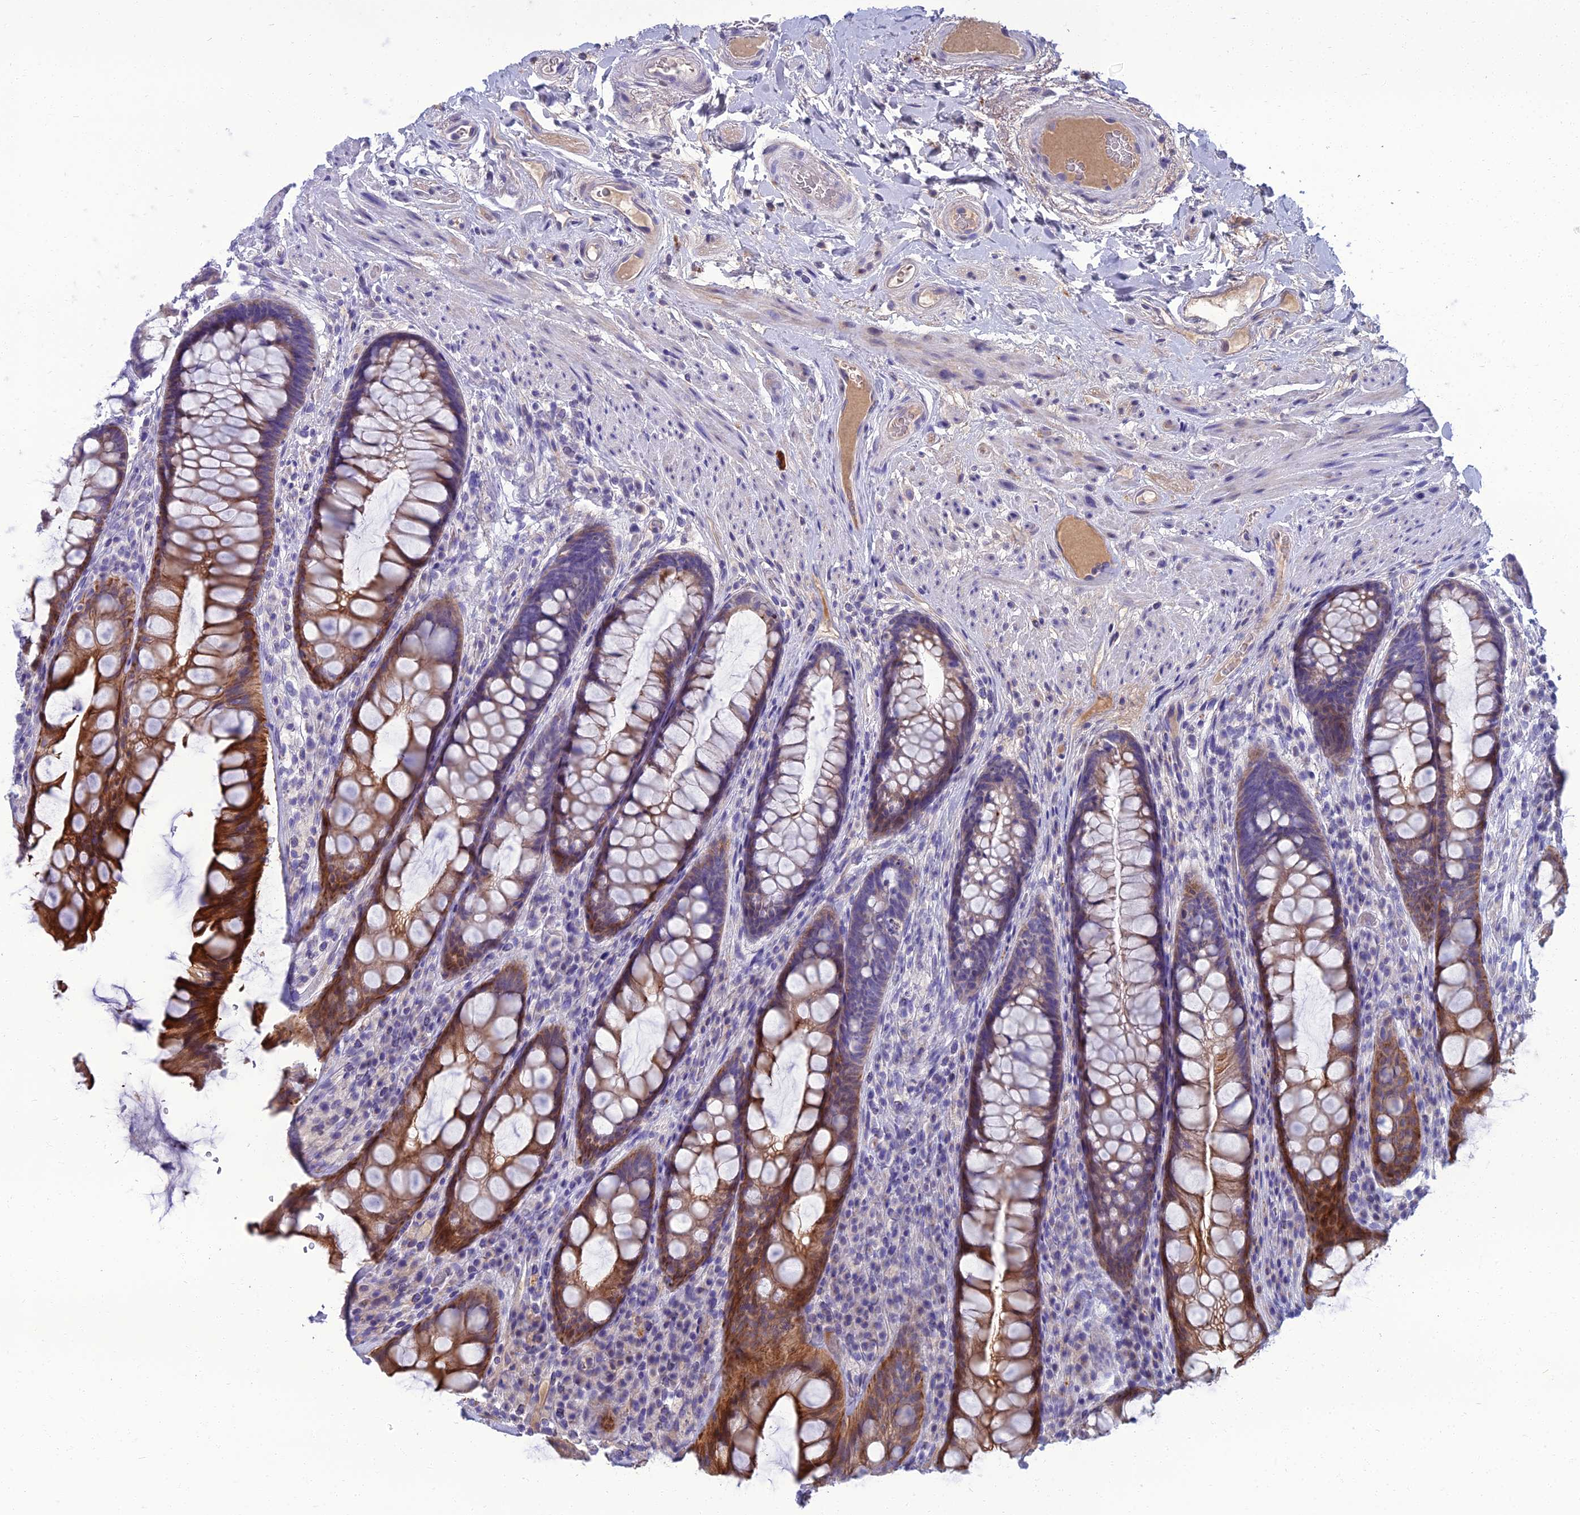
{"staining": {"intensity": "moderate", "quantity": ">75%", "location": "cytoplasmic/membranous"}, "tissue": "rectum", "cell_type": "Glandular cells", "image_type": "normal", "snomed": [{"axis": "morphology", "description": "Normal tissue, NOS"}, {"axis": "topography", "description": "Rectum"}], "caption": "IHC of benign human rectum demonstrates medium levels of moderate cytoplasmic/membranous positivity in approximately >75% of glandular cells.", "gene": "SPTLC3", "patient": {"sex": "male", "age": 74}}